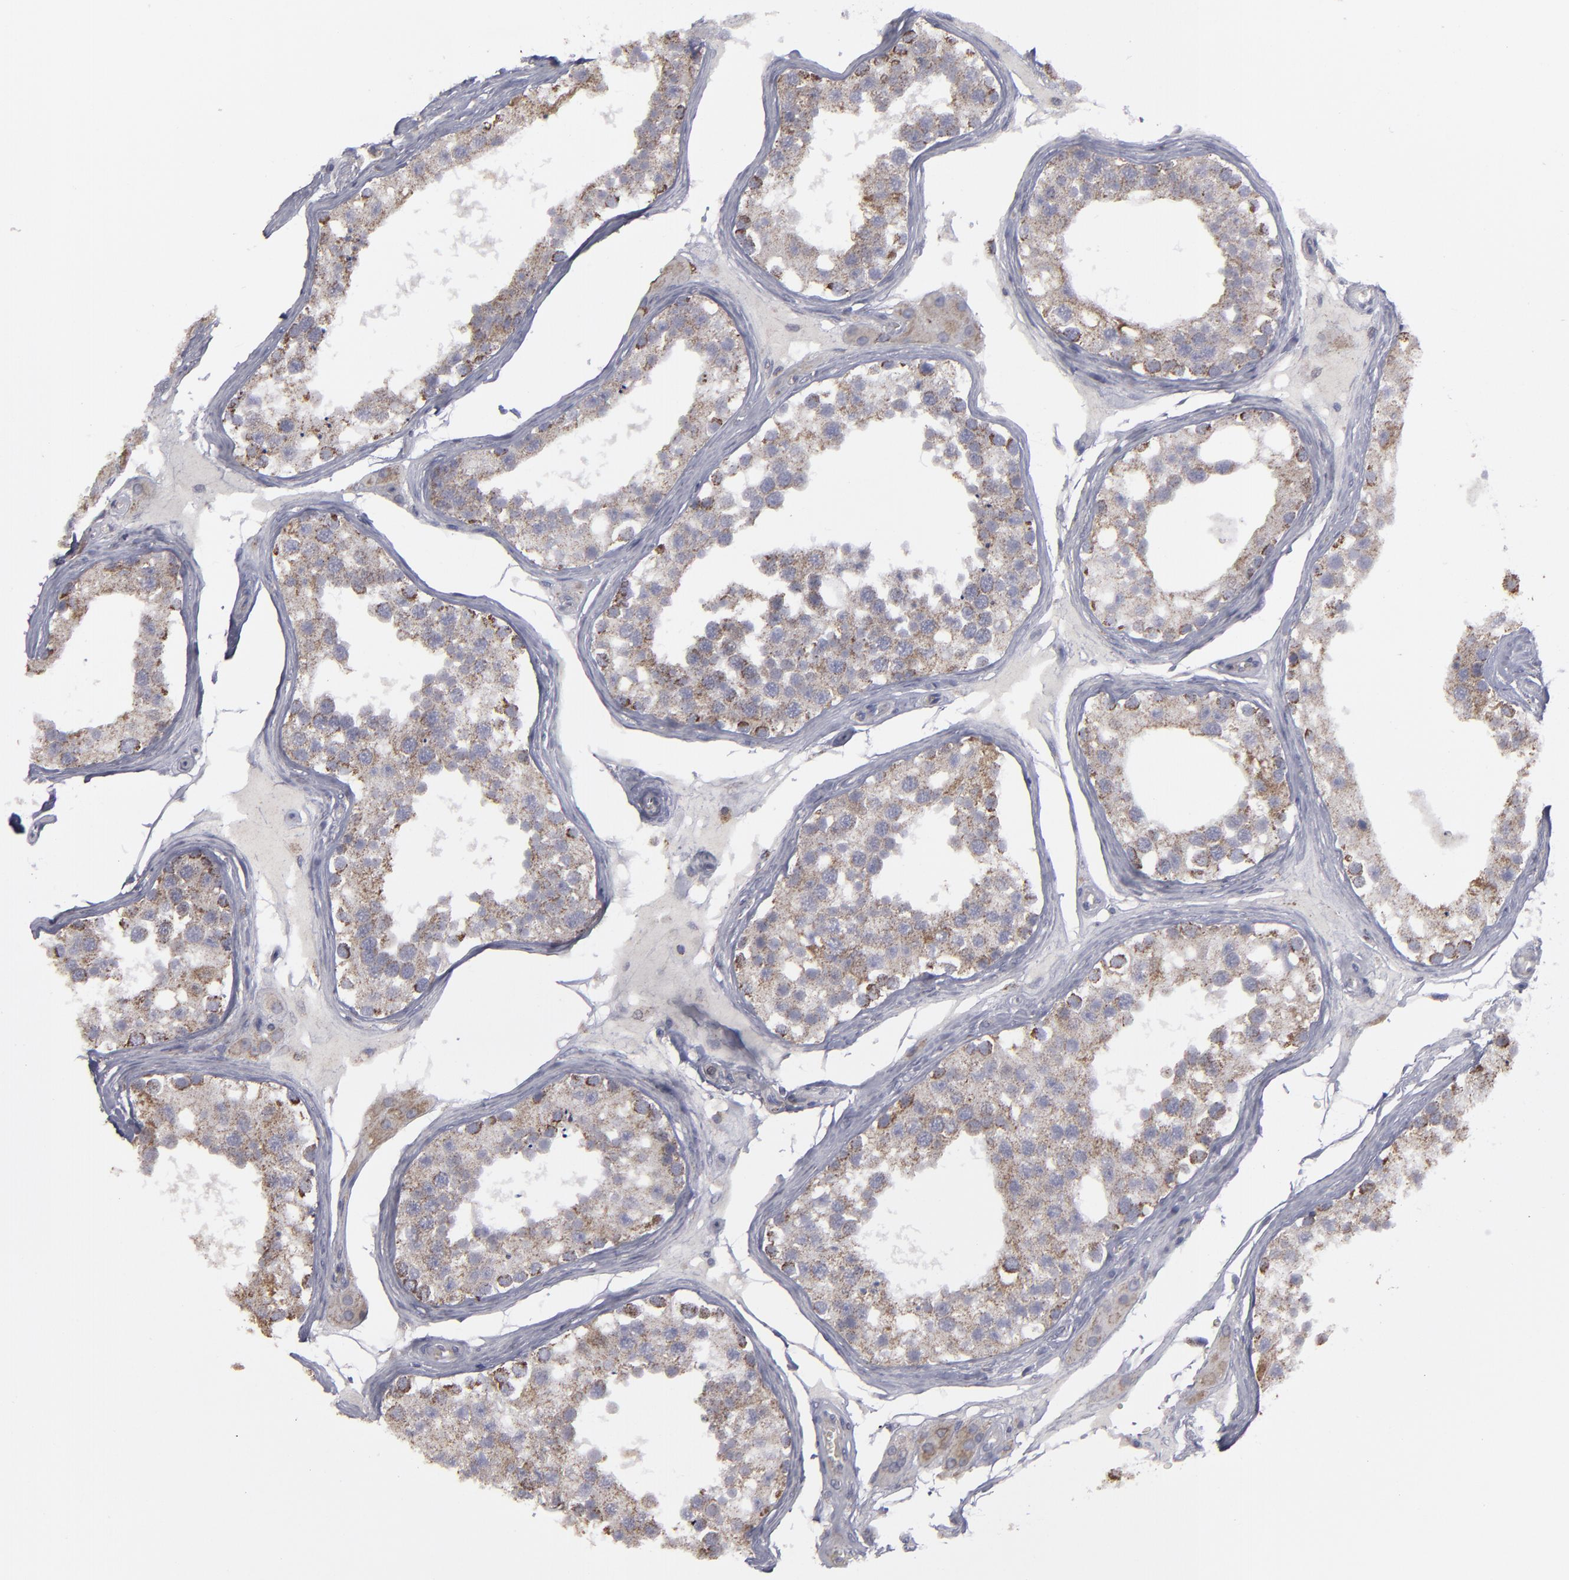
{"staining": {"intensity": "moderate", "quantity": "<25%", "location": "cytoplasmic/membranous"}, "tissue": "testis", "cell_type": "Cells in seminiferous ducts", "image_type": "normal", "snomed": [{"axis": "morphology", "description": "Normal tissue, NOS"}, {"axis": "topography", "description": "Testis"}], "caption": "IHC (DAB (3,3'-diaminobenzidine)) staining of unremarkable testis shows moderate cytoplasmic/membranous protein staining in approximately <25% of cells in seminiferous ducts. Using DAB (brown) and hematoxylin (blue) stains, captured at high magnification using brightfield microscopy.", "gene": "MYOM2", "patient": {"sex": "male", "age": 68}}